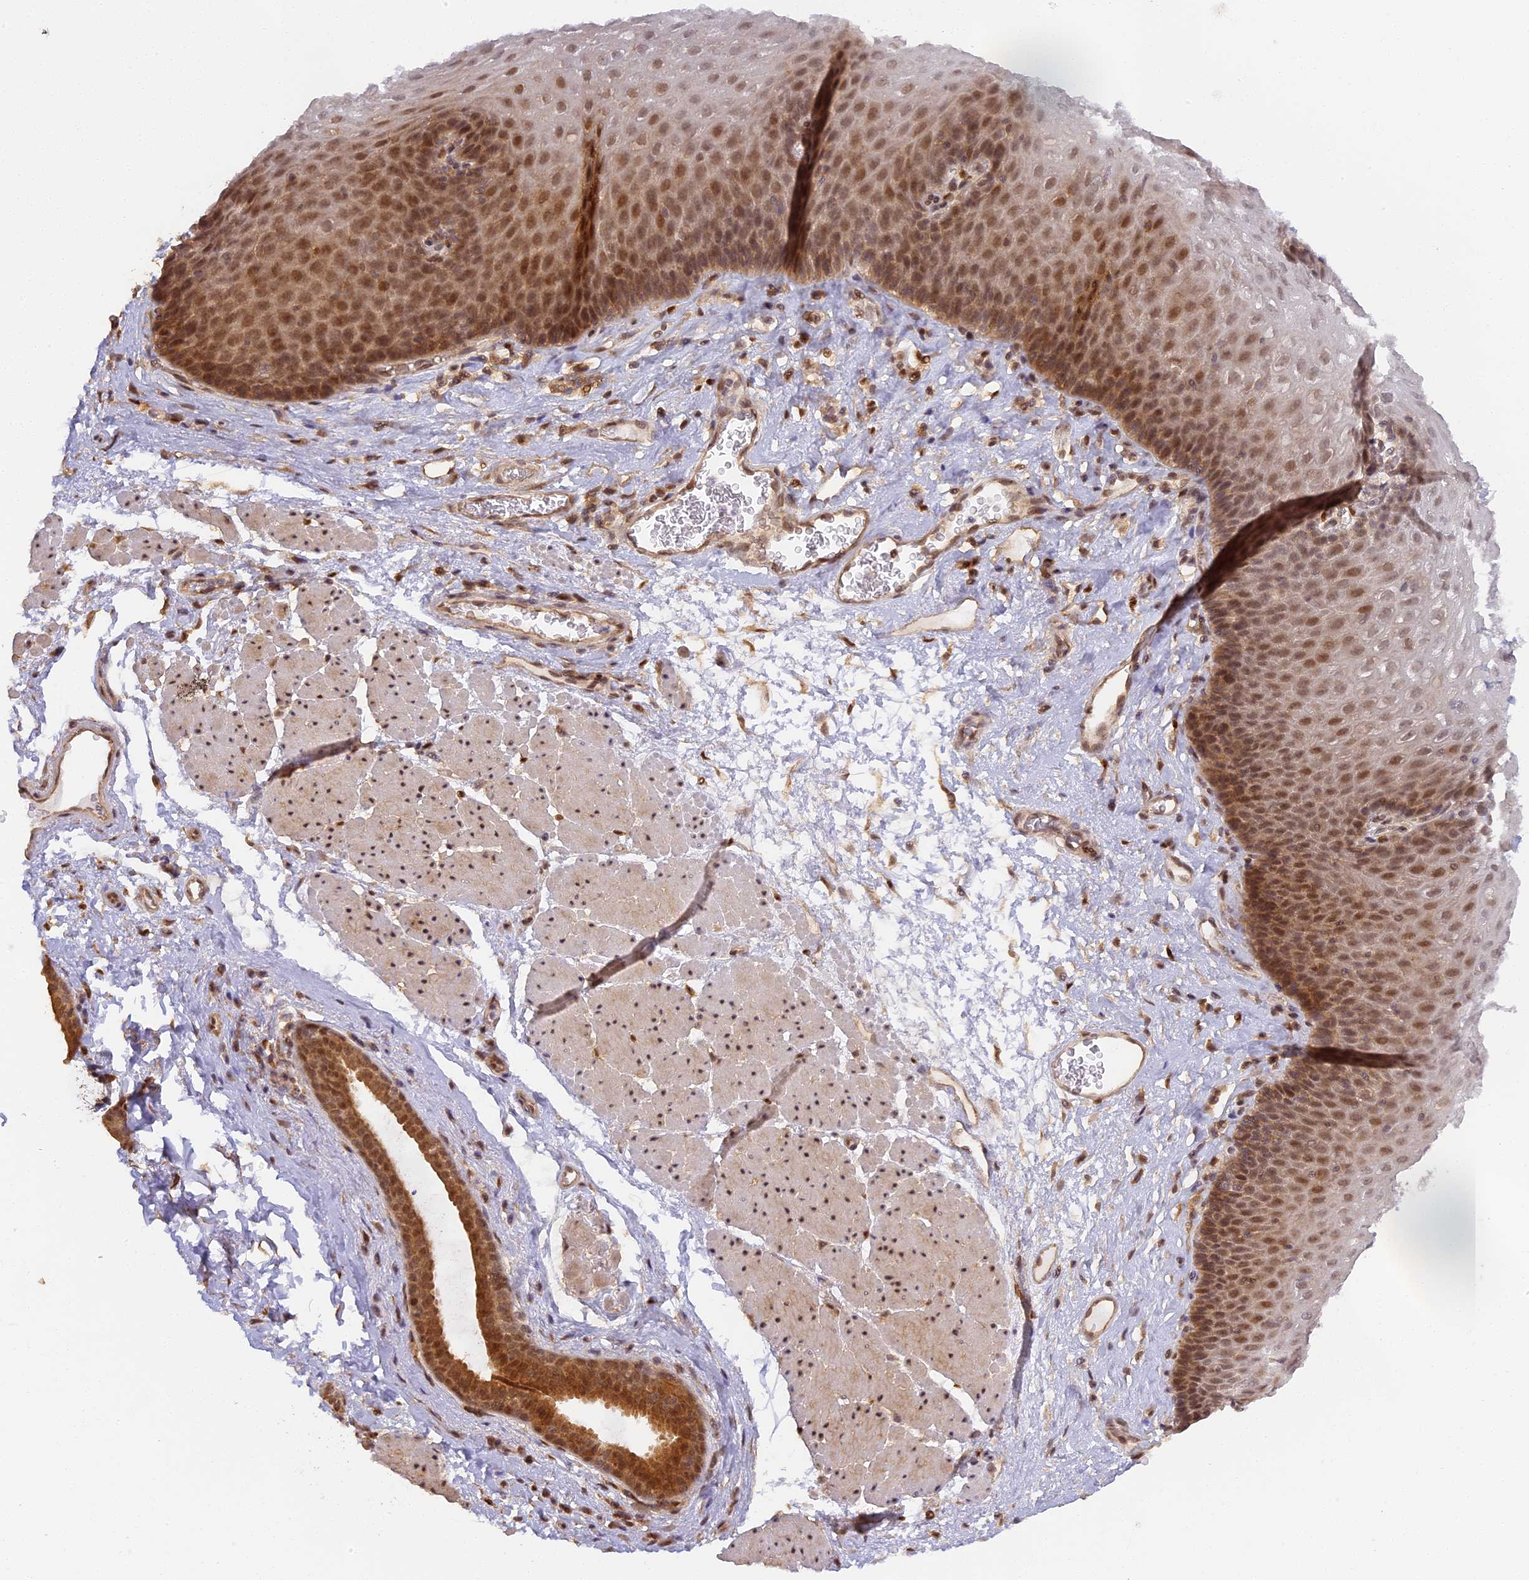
{"staining": {"intensity": "moderate", "quantity": ">75%", "location": "nuclear"}, "tissue": "esophagus", "cell_type": "Squamous epithelial cells", "image_type": "normal", "snomed": [{"axis": "morphology", "description": "Normal tissue, NOS"}, {"axis": "topography", "description": "Esophagus"}], "caption": "Moderate nuclear expression for a protein is present in approximately >75% of squamous epithelial cells of benign esophagus using IHC.", "gene": "MYBL2", "patient": {"sex": "female", "age": 66}}